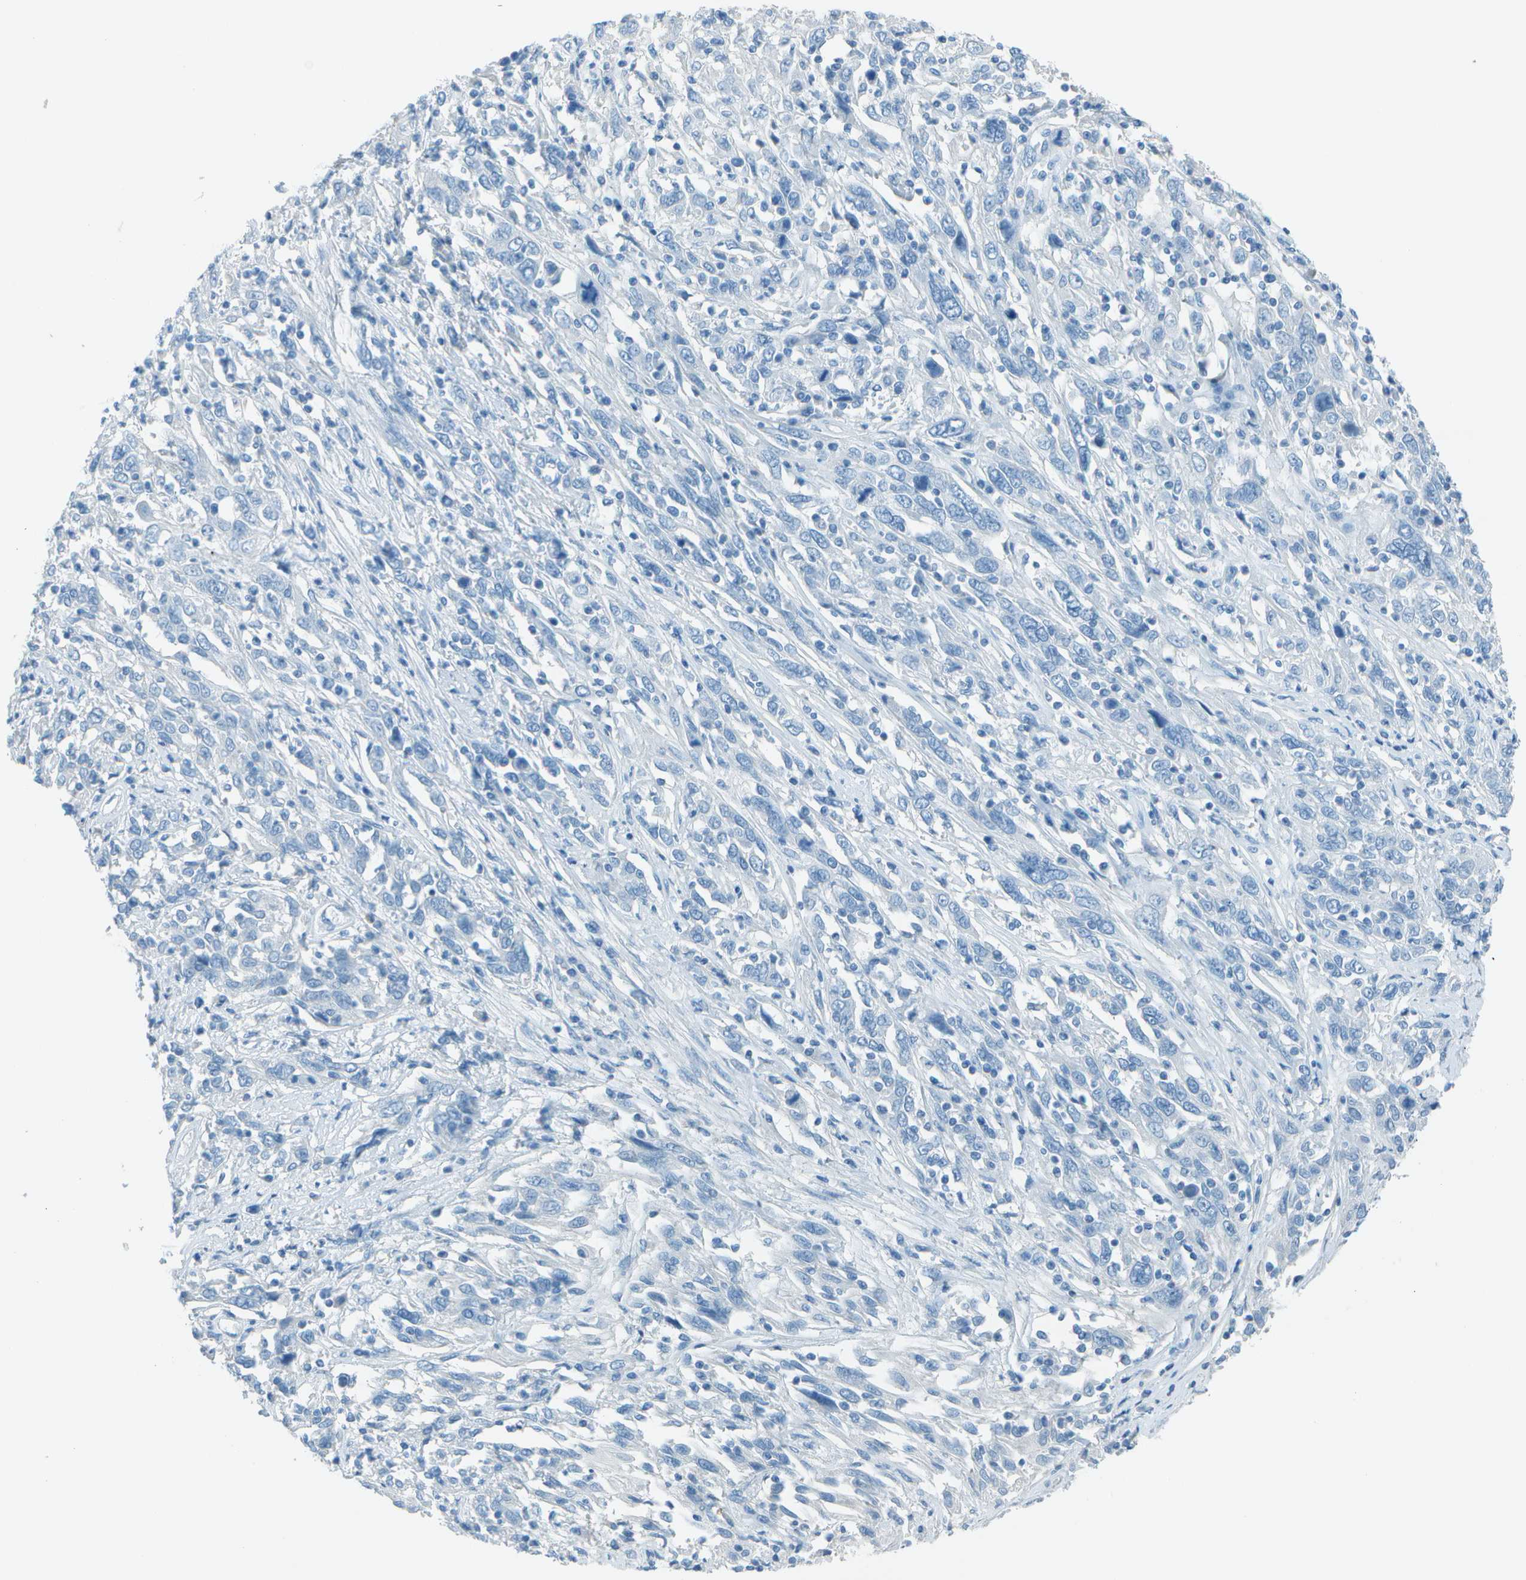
{"staining": {"intensity": "negative", "quantity": "none", "location": "none"}, "tissue": "cervical cancer", "cell_type": "Tumor cells", "image_type": "cancer", "snomed": [{"axis": "morphology", "description": "Squamous cell carcinoma, NOS"}, {"axis": "topography", "description": "Cervix"}], "caption": "Immunohistochemistry histopathology image of neoplastic tissue: human cervical squamous cell carcinoma stained with DAB displays no significant protein expression in tumor cells.", "gene": "FGF1", "patient": {"sex": "female", "age": 46}}